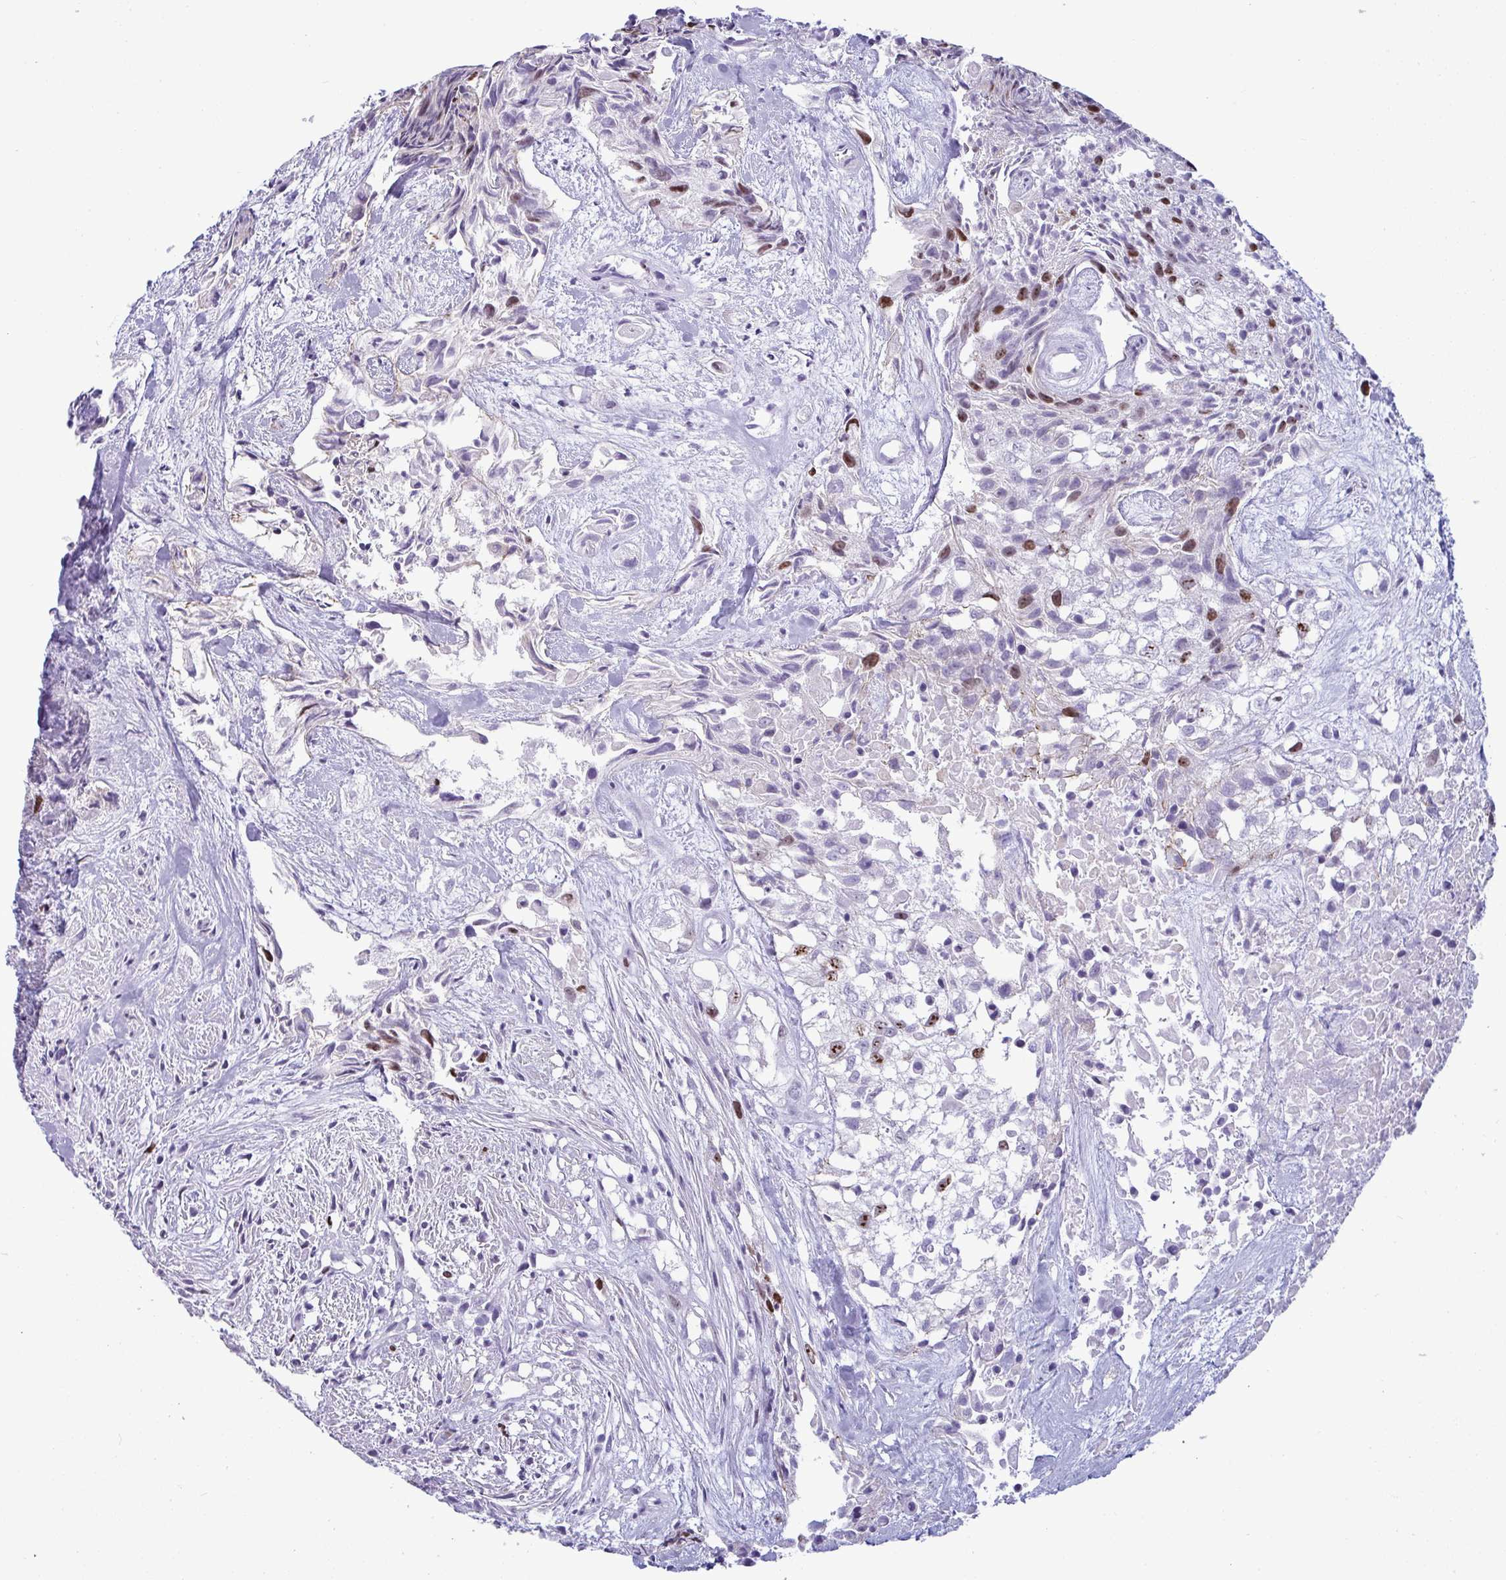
{"staining": {"intensity": "moderate", "quantity": "<25%", "location": "nuclear"}, "tissue": "urothelial cancer", "cell_type": "Tumor cells", "image_type": "cancer", "snomed": [{"axis": "morphology", "description": "Urothelial carcinoma, High grade"}, {"axis": "topography", "description": "Urinary bladder"}], "caption": "About <25% of tumor cells in human urothelial cancer display moderate nuclear protein positivity as visualized by brown immunohistochemical staining.", "gene": "SUZ12", "patient": {"sex": "male", "age": 56}}